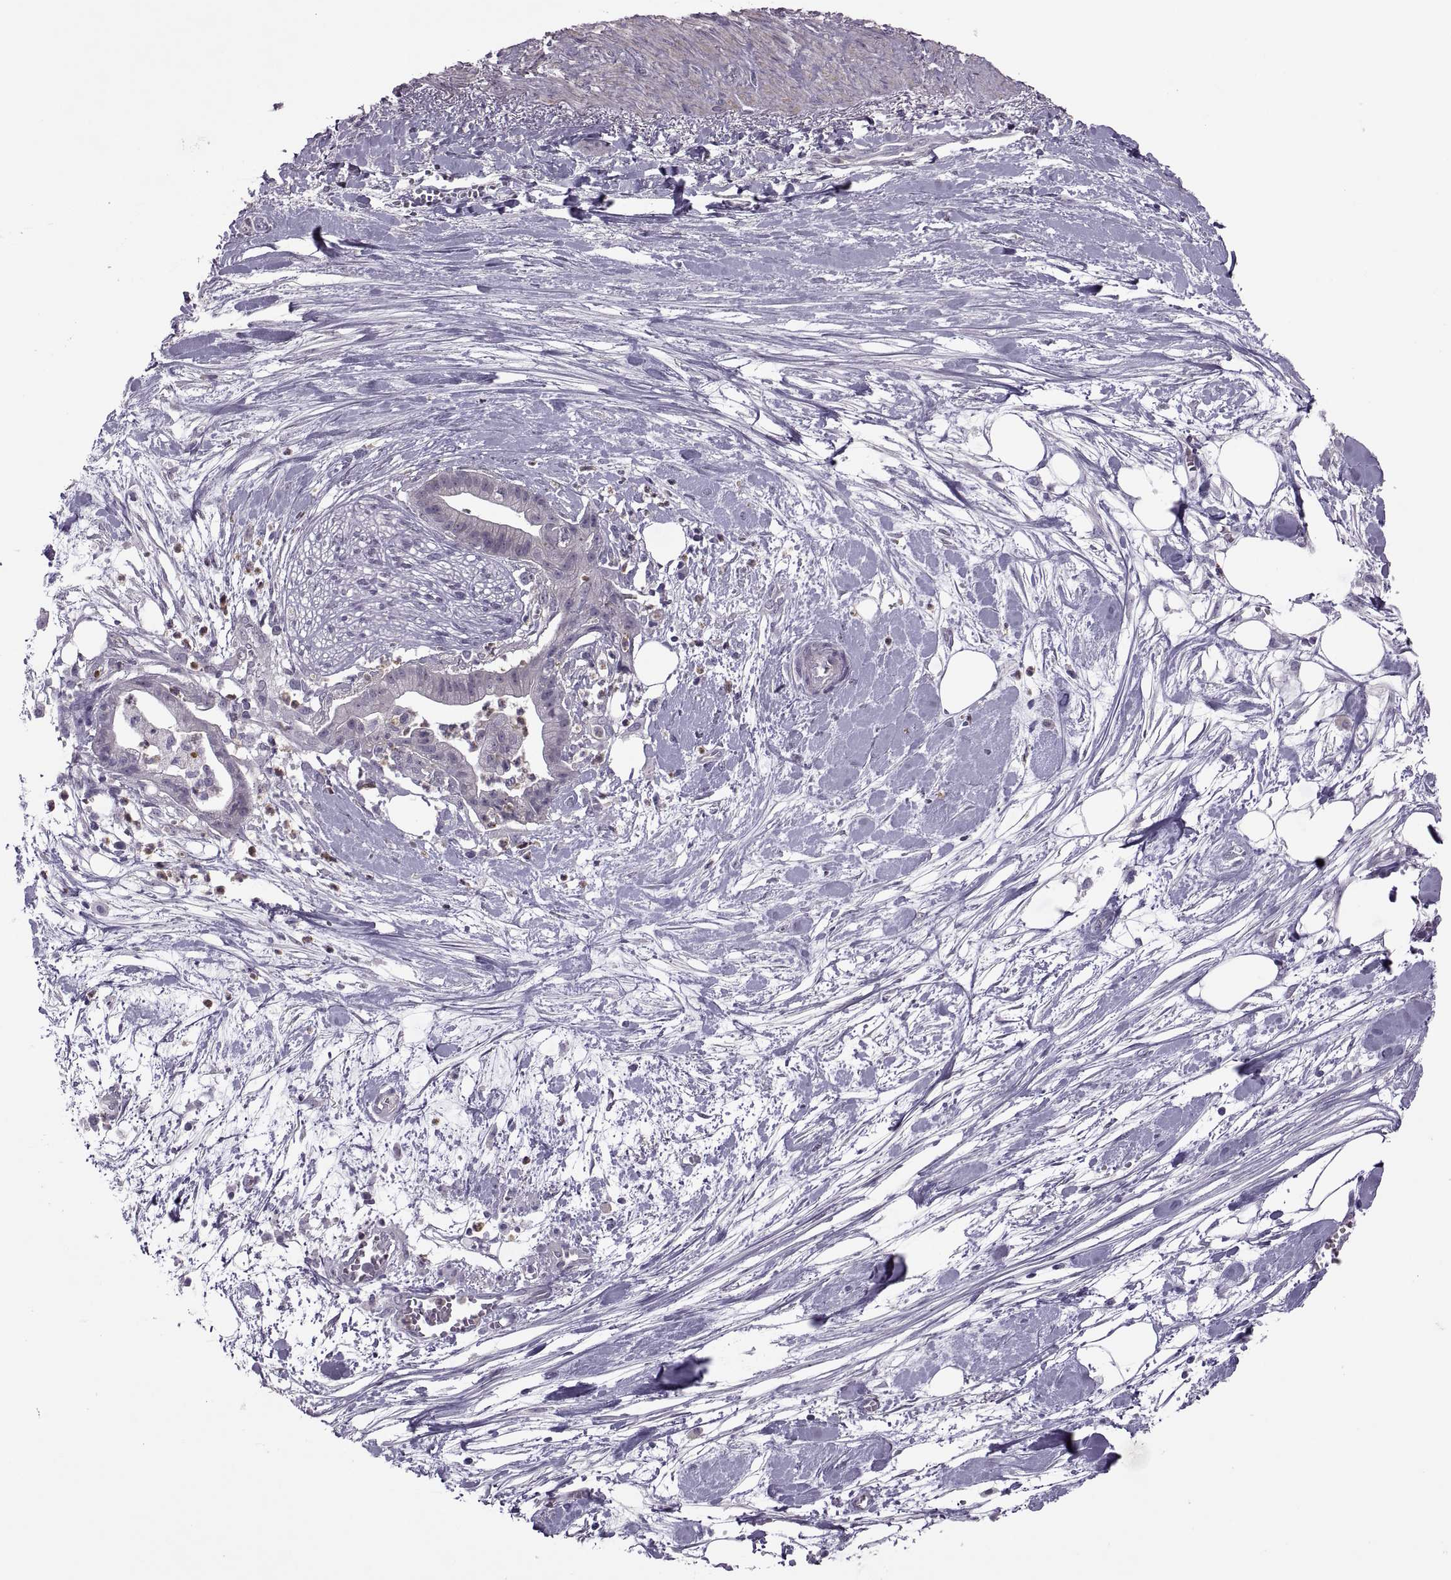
{"staining": {"intensity": "negative", "quantity": "none", "location": "none"}, "tissue": "pancreatic cancer", "cell_type": "Tumor cells", "image_type": "cancer", "snomed": [{"axis": "morphology", "description": "Normal tissue, NOS"}, {"axis": "morphology", "description": "Adenocarcinoma, NOS"}, {"axis": "topography", "description": "Lymph node"}, {"axis": "topography", "description": "Pancreas"}], "caption": "IHC photomicrograph of pancreatic cancer (adenocarcinoma) stained for a protein (brown), which exhibits no positivity in tumor cells.", "gene": "ODF3", "patient": {"sex": "female", "age": 58}}